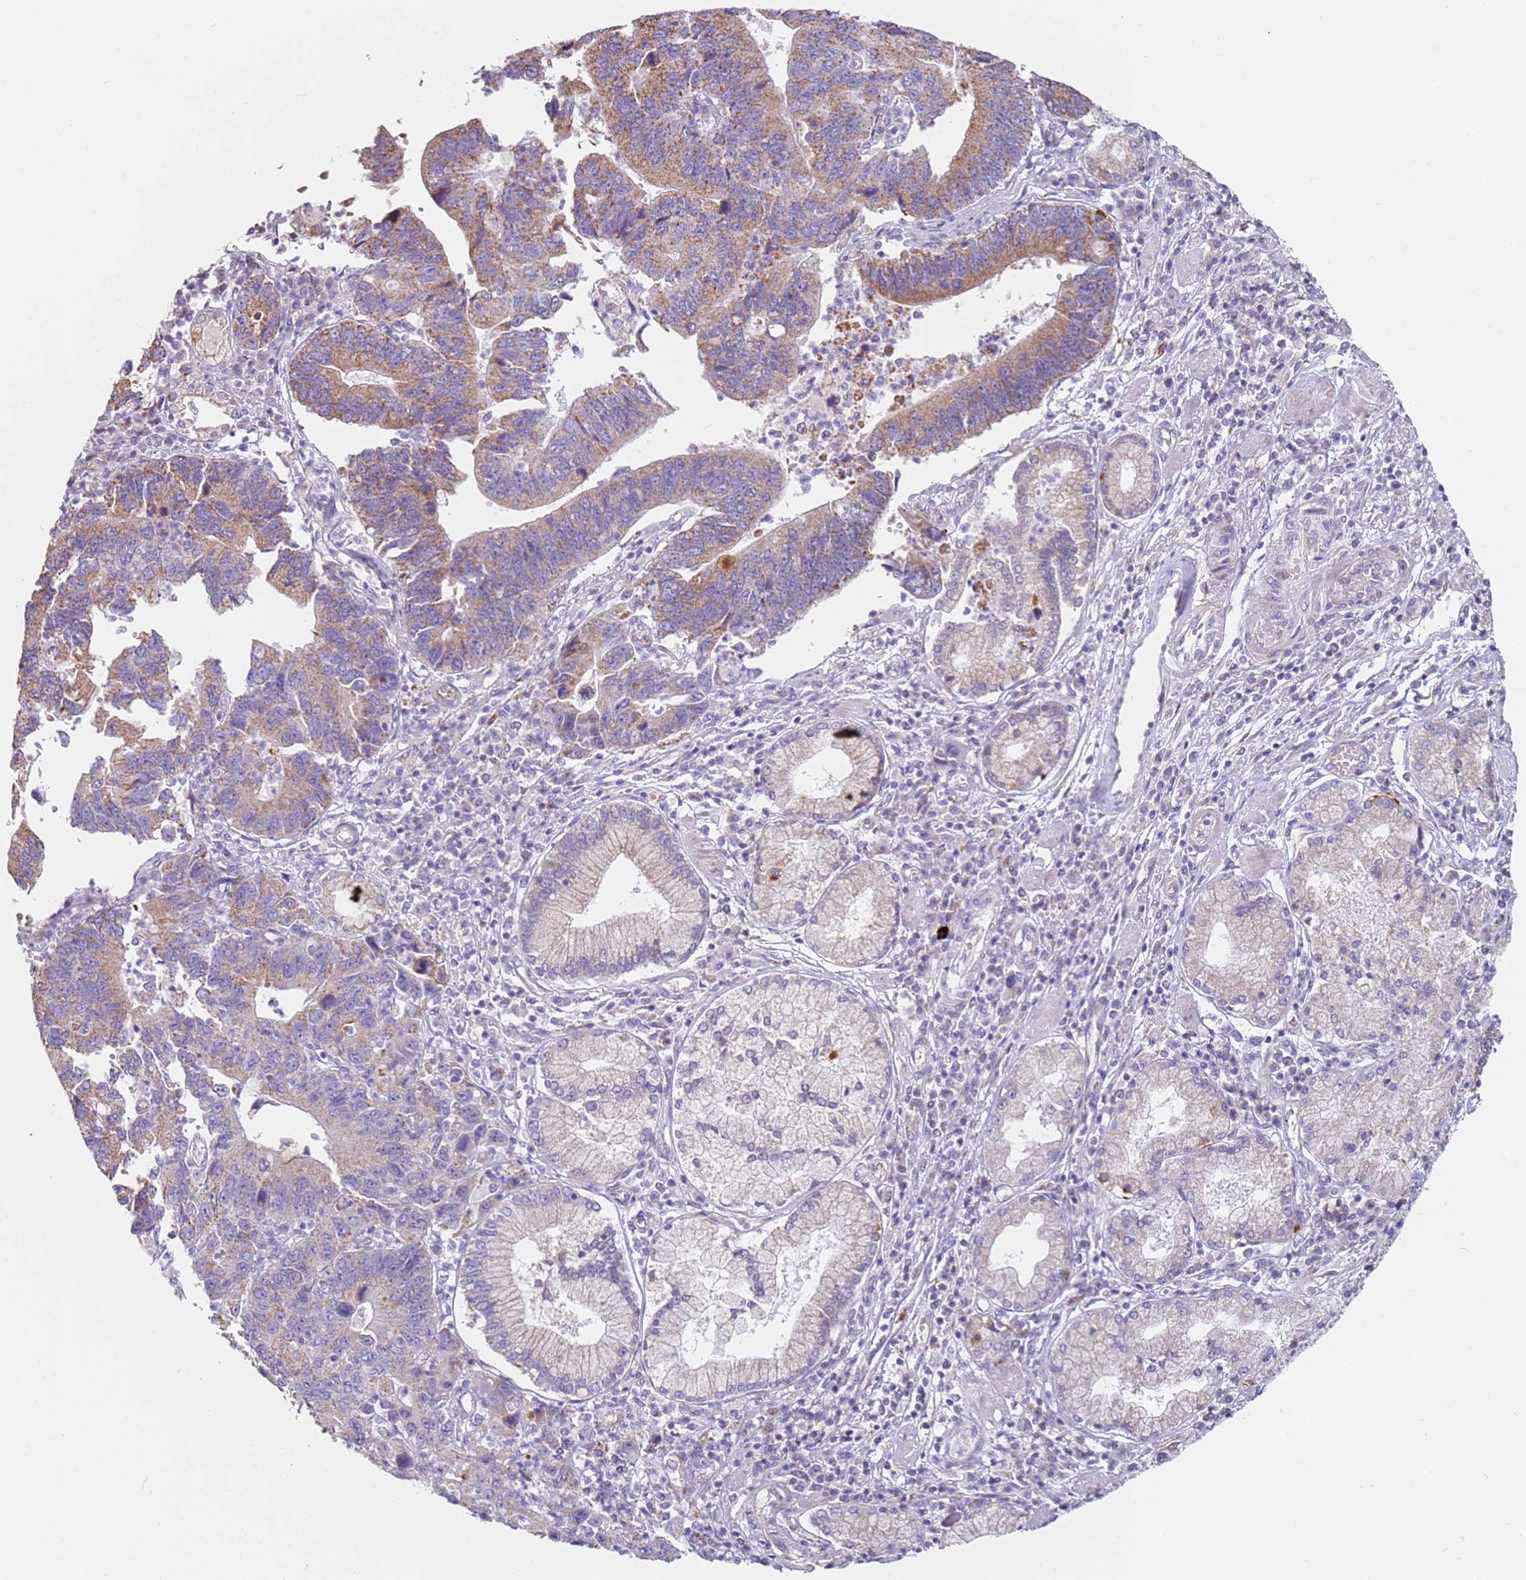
{"staining": {"intensity": "moderate", "quantity": ">75%", "location": "cytoplasmic/membranous"}, "tissue": "stomach cancer", "cell_type": "Tumor cells", "image_type": "cancer", "snomed": [{"axis": "morphology", "description": "Adenocarcinoma, NOS"}, {"axis": "topography", "description": "Stomach"}], "caption": "DAB immunohistochemical staining of stomach cancer (adenocarcinoma) exhibits moderate cytoplasmic/membranous protein expression in approximately >75% of tumor cells.", "gene": "ALS2", "patient": {"sex": "male", "age": 59}}